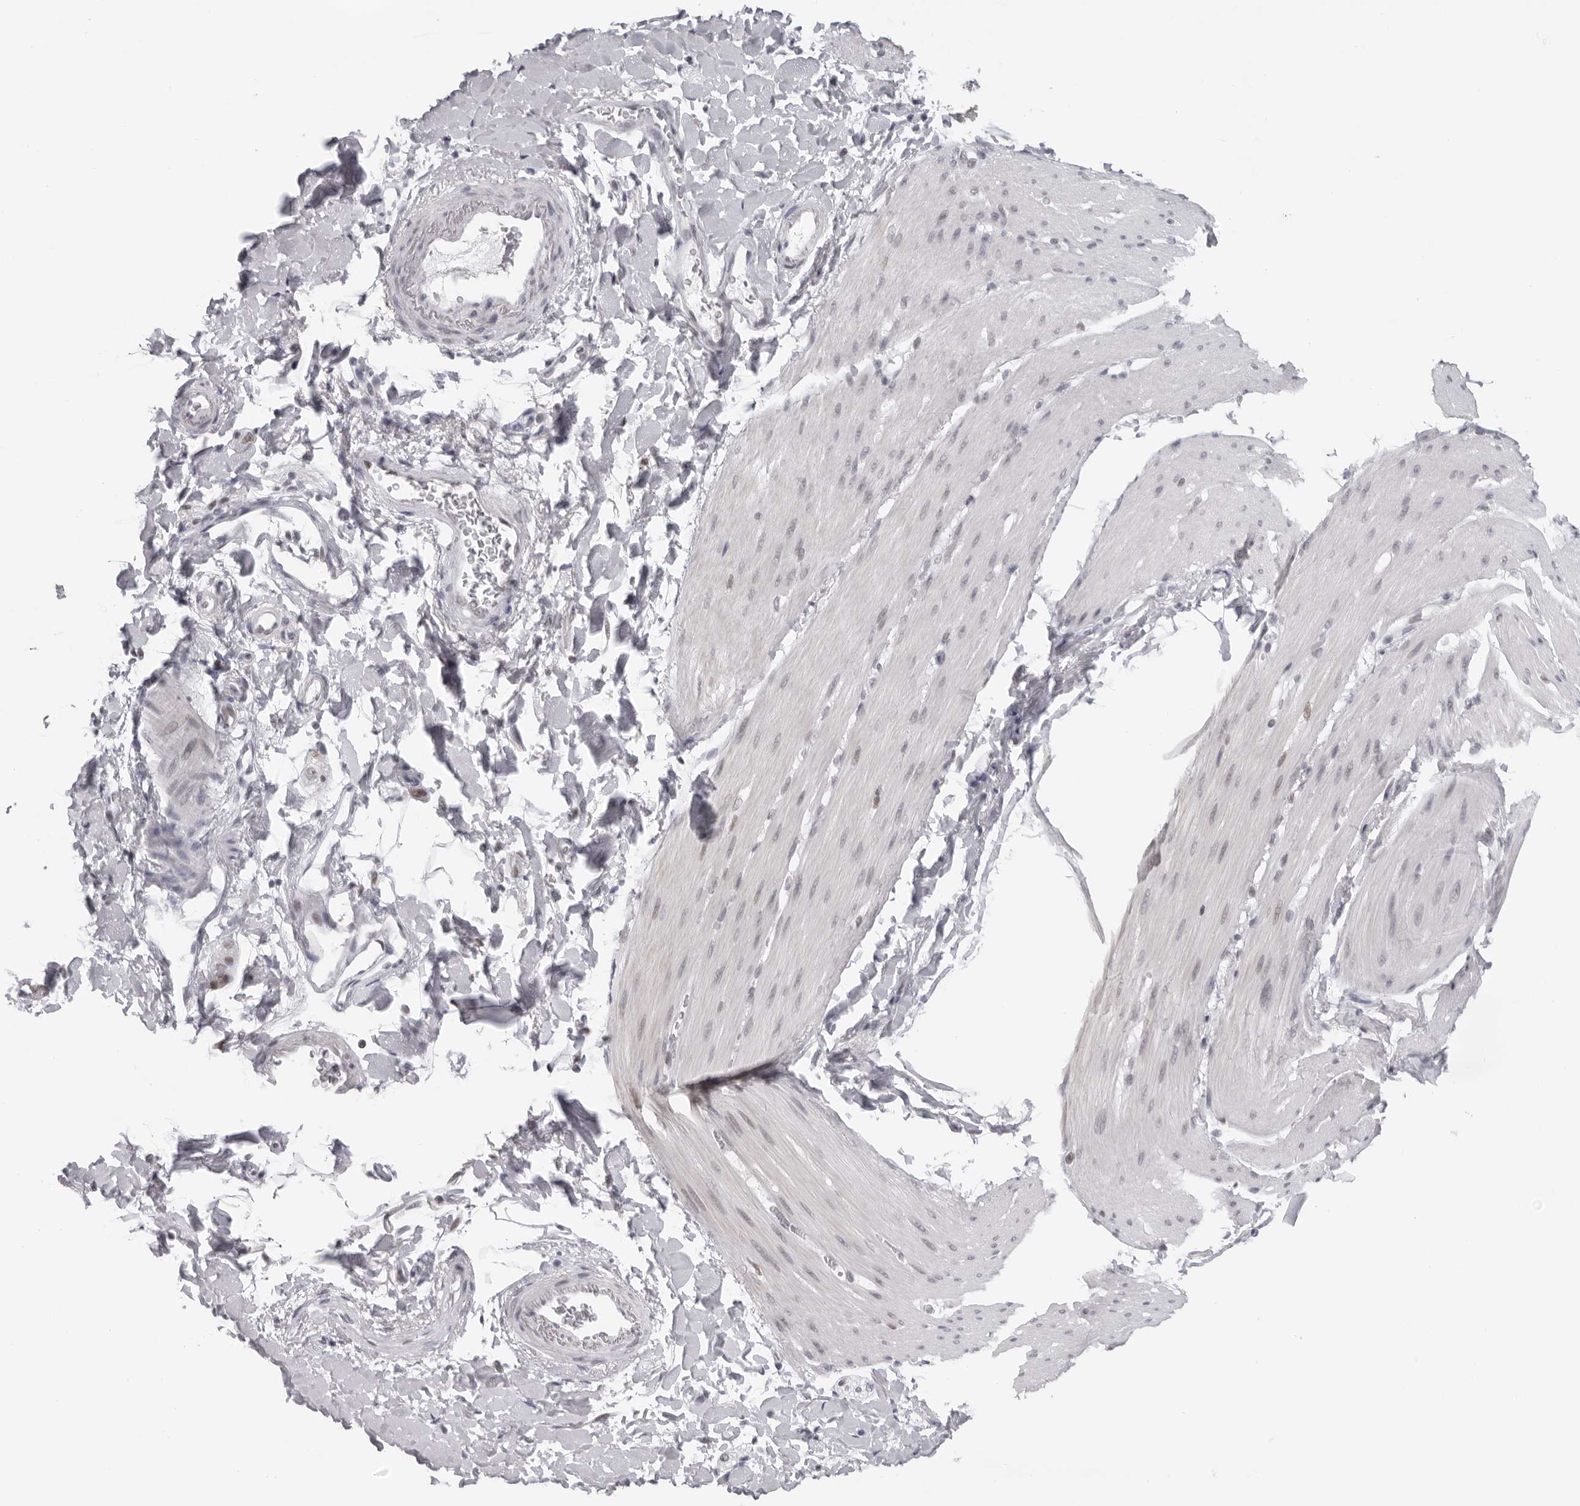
{"staining": {"intensity": "weak", "quantity": "<25%", "location": "nuclear"}, "tissue": "smooth muscle", "cell_type": "Smooth muscle cells", "image_type": "normal", "snomed": [{"axis": "morphology", "description": "Normal tissue, NOS"}, {"axis": "topography", "description": "Smooth muscle"}, {"axis": "topography", "description": "Small intestine"}], "caption": "Micrograph shows no significant protein positivity in smooth muscle cells of normal smooth muscle. (Stains: DAB IHC with hematoxylin counter stain, Microscopy: brightfield microscopy at high magnification).", "gene": "ESPN", "patient": {"sex": "female", "age": 84}}